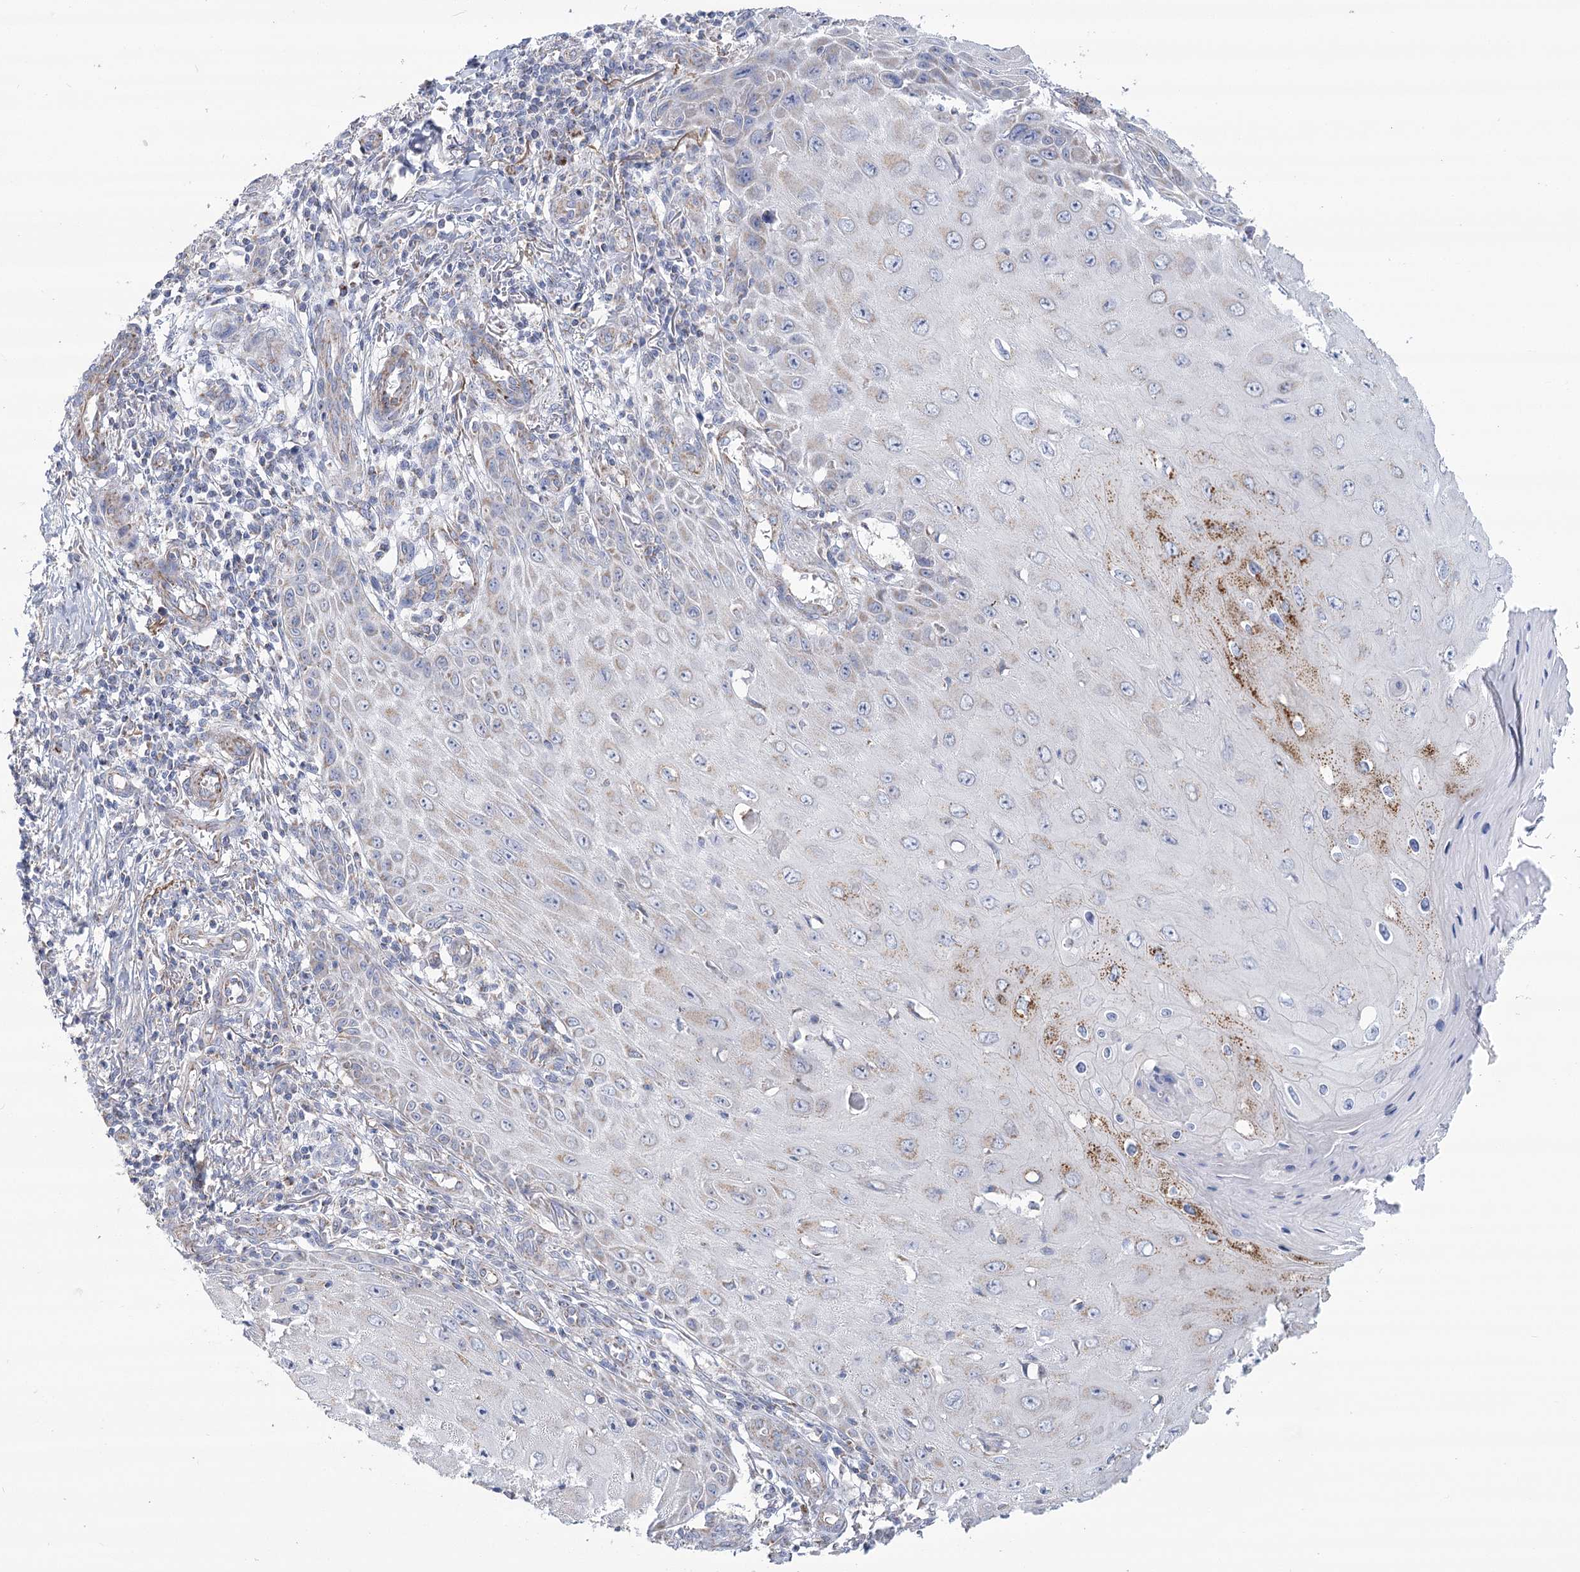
{"staining": {"intensity": "moderate", "quantity": "<25%", "location": "cytoplasmic/membranous"}, "tissue": "skin cancer", "cell_type": "Tumor cells", "image_type": "cancer", "snomed": [{"axis": "morphology", "description": "Squamous cell carcinoma, NOS"}, {"axis": "topography", "description": "Skin"}], "caption": "This micrograph displays immunohistochemistry (IHC) staining of skin cancer, with low moderate cytoplasmic/membranous staining in approximately <25% of tumor cells.", "gene": "SNX7", "patient": {"sex": "female", "age": 73}}